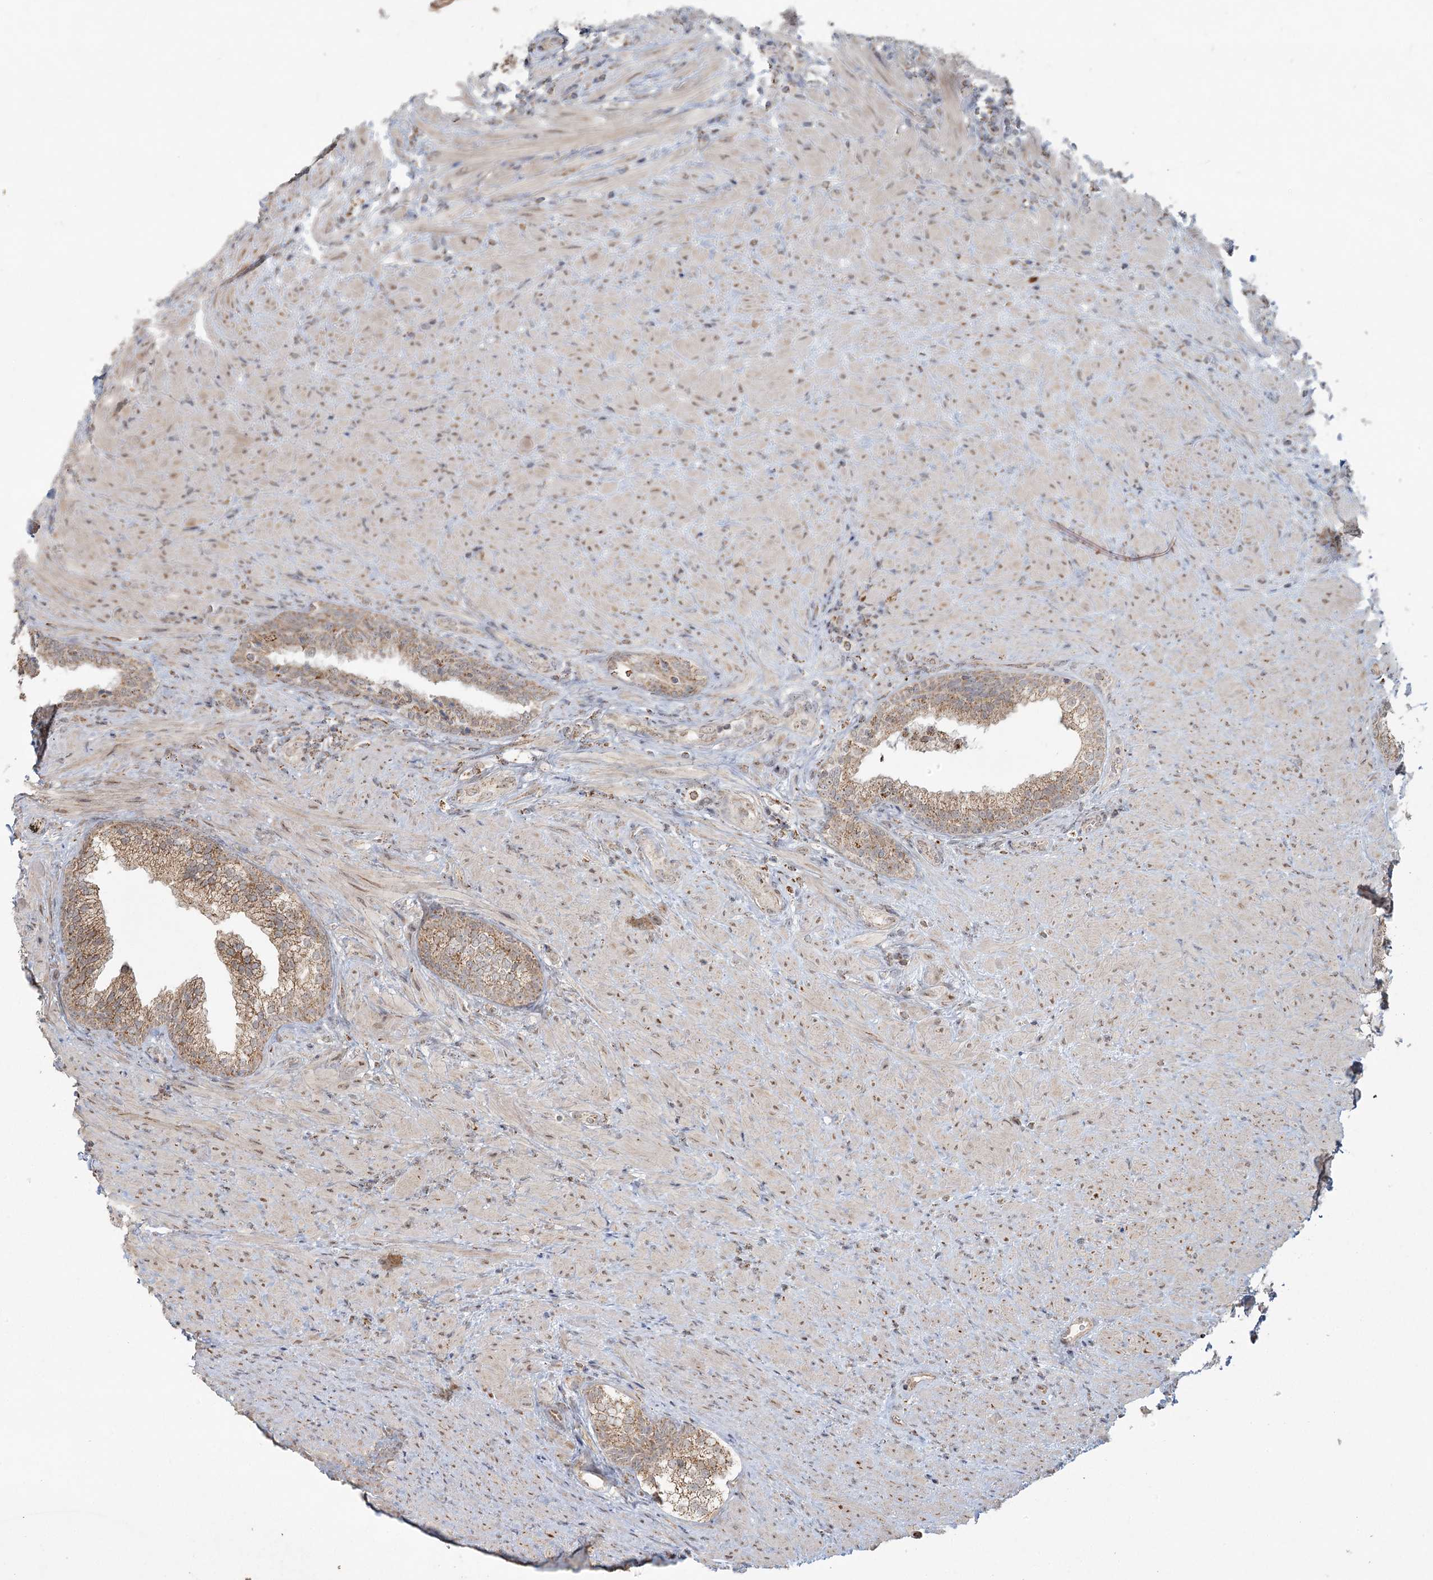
{"staining": {"intensity": "moderate", "quantity": ">75%", "location": "cytoplasmic/membranous"}, "tissue": "prostate", "cell_type": "Glandular cells", "image_type": "normal", "snomed": [{"axis": "morphology", "description": "Normal tissue, NOS"}, {"axis": "topography", "description": "Prostate"}], "caption": "Protein expression analysis of unremarkable human prostate reveals moderate cytoplasmic/membranous staining in about >75% of glandular cells.", "gene": "LACTB", "patient": {"sex": "male", "age": 76}}